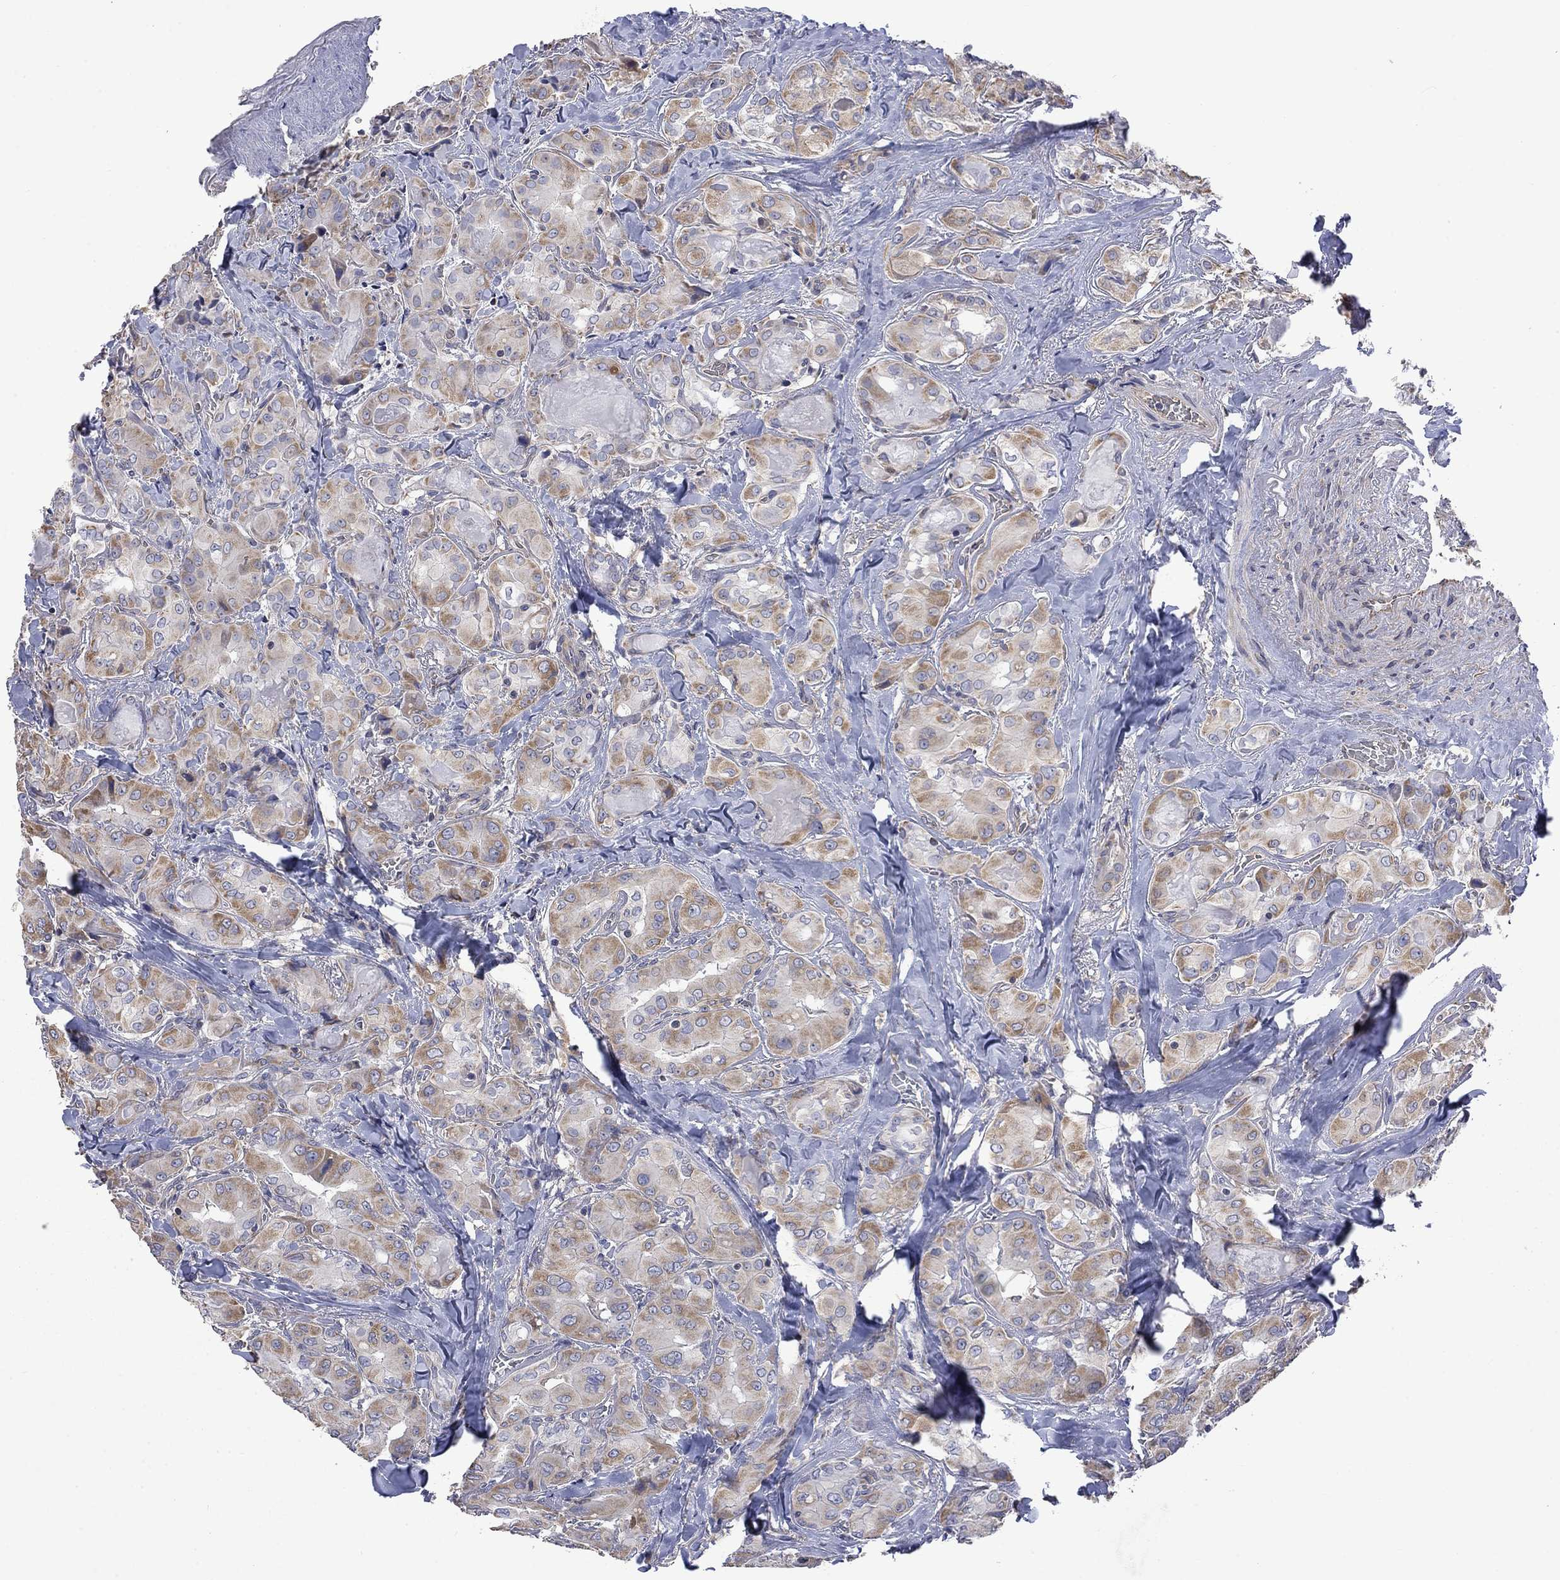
{"staining": {"intensity": "moderate", "quantity": "<25%", "location": "cytoplasmic/membranous"}, "tissue": "thyroid cancer", "cell_type": "Tumor cells", "image_type": "cancer", "snomed": [{"axis": "morphology", "description": "Normal tissue, NOS"}, {"axis": "morphology", "description": "Papillary adenocarcinoma, NOS"}, {"axis": "topography", "description": "Thyroid gland"}], "caption": "The photomicrograph reveals immunohistochemical staining of thyroid cancer (papillary adenocarcinoma). There is moderate cytoplasmic/membranous positivity is identified in about <25% of tumor cells.", "gene": "CAMKK2", "patient": {"sex": "female", "age": 66}}